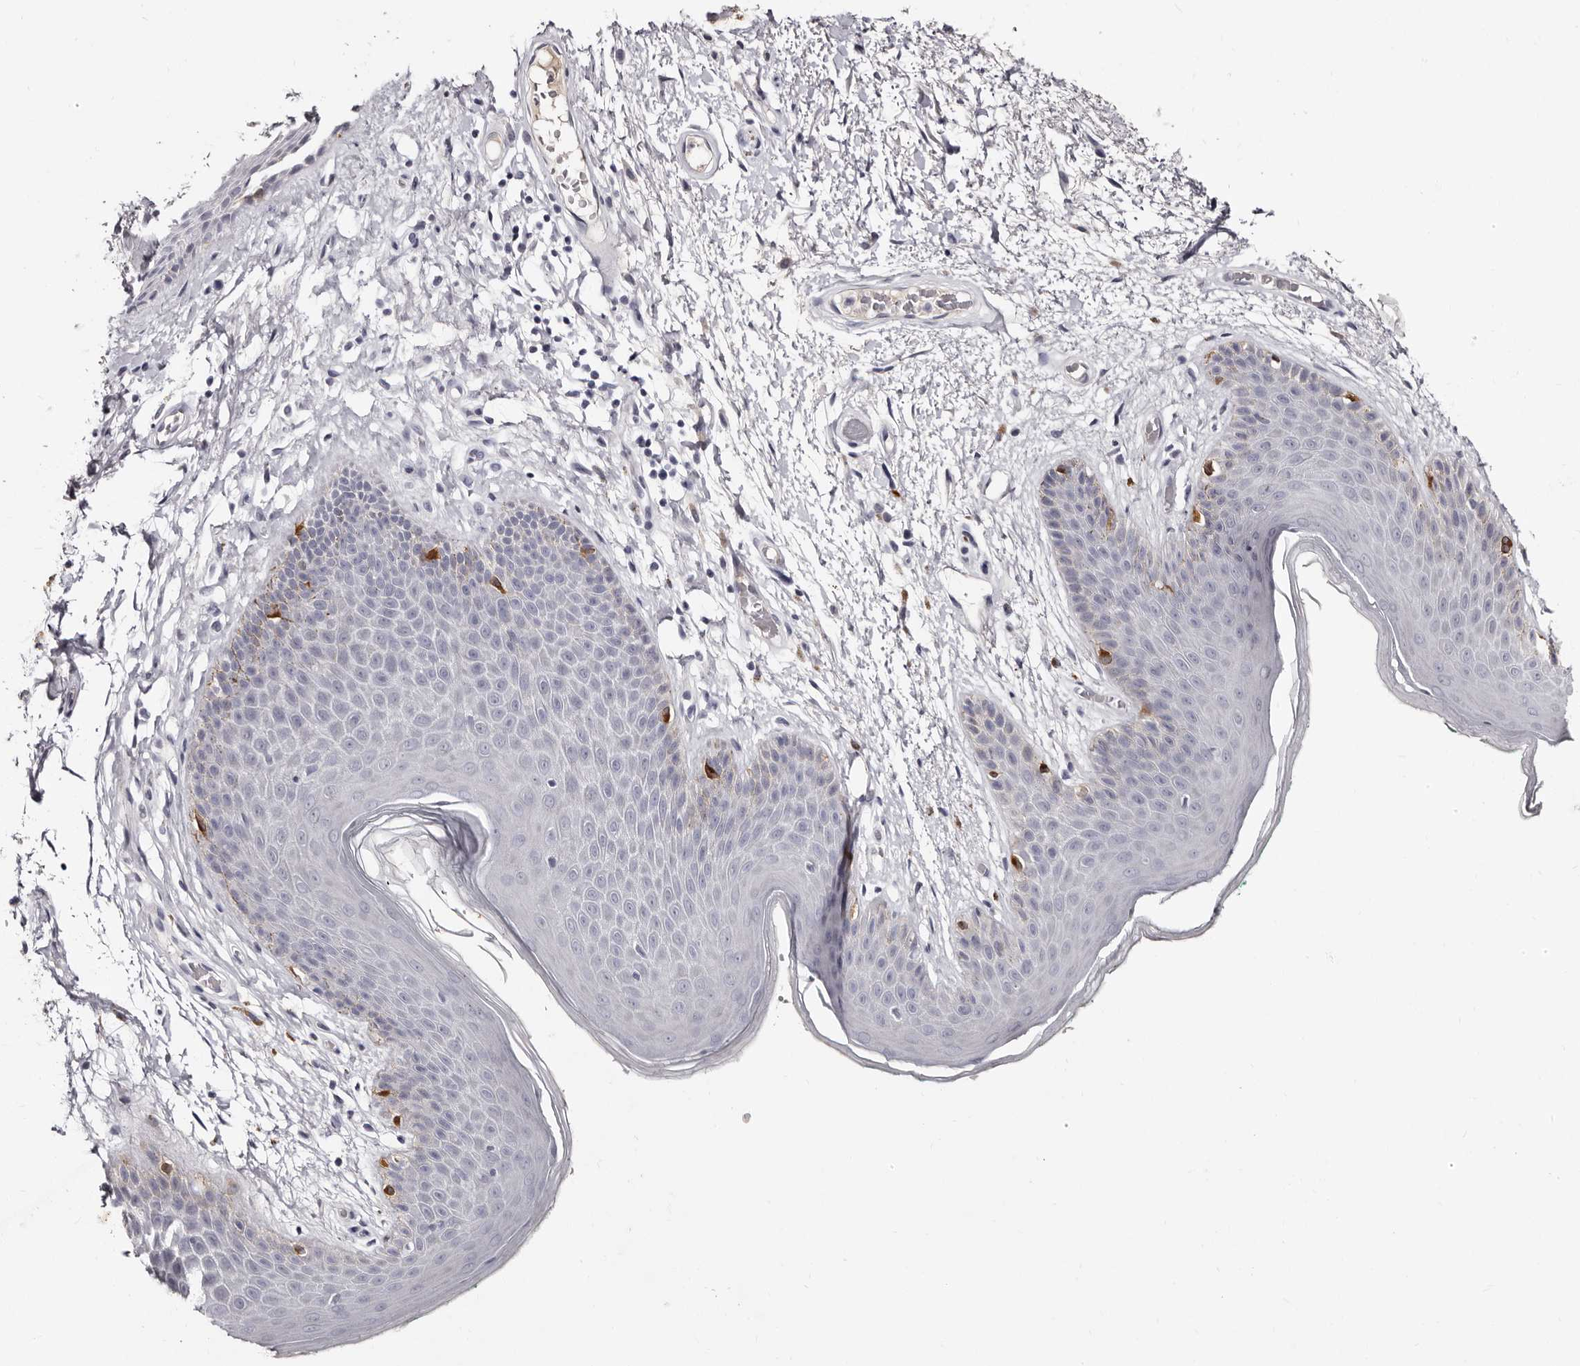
{"staining": {"intensity": "moderate", "quantity": "<25%", "location": "cytoplasmic/membranous"}, "tissue": "skin", "cell_type": "Epidermal cells", "image_type": "normal", "snomed": [{"axis": "morphology", "description": "Normal tissue, NOS"}, {"axis": "topography", "description": "Anal"}], "caption": "Immunohistochemistry image of normal skin: skin stained using immunohistochemistry (IHC) demonstrates low levels of moderate protein expression localized specifically in the cytoplasmic/membranous of epidermal cells, appearing as a cytoplasmic/membranous brown color.", "gene": "TBC1D22B", "patient": {"sex": "male", "age": 74}}